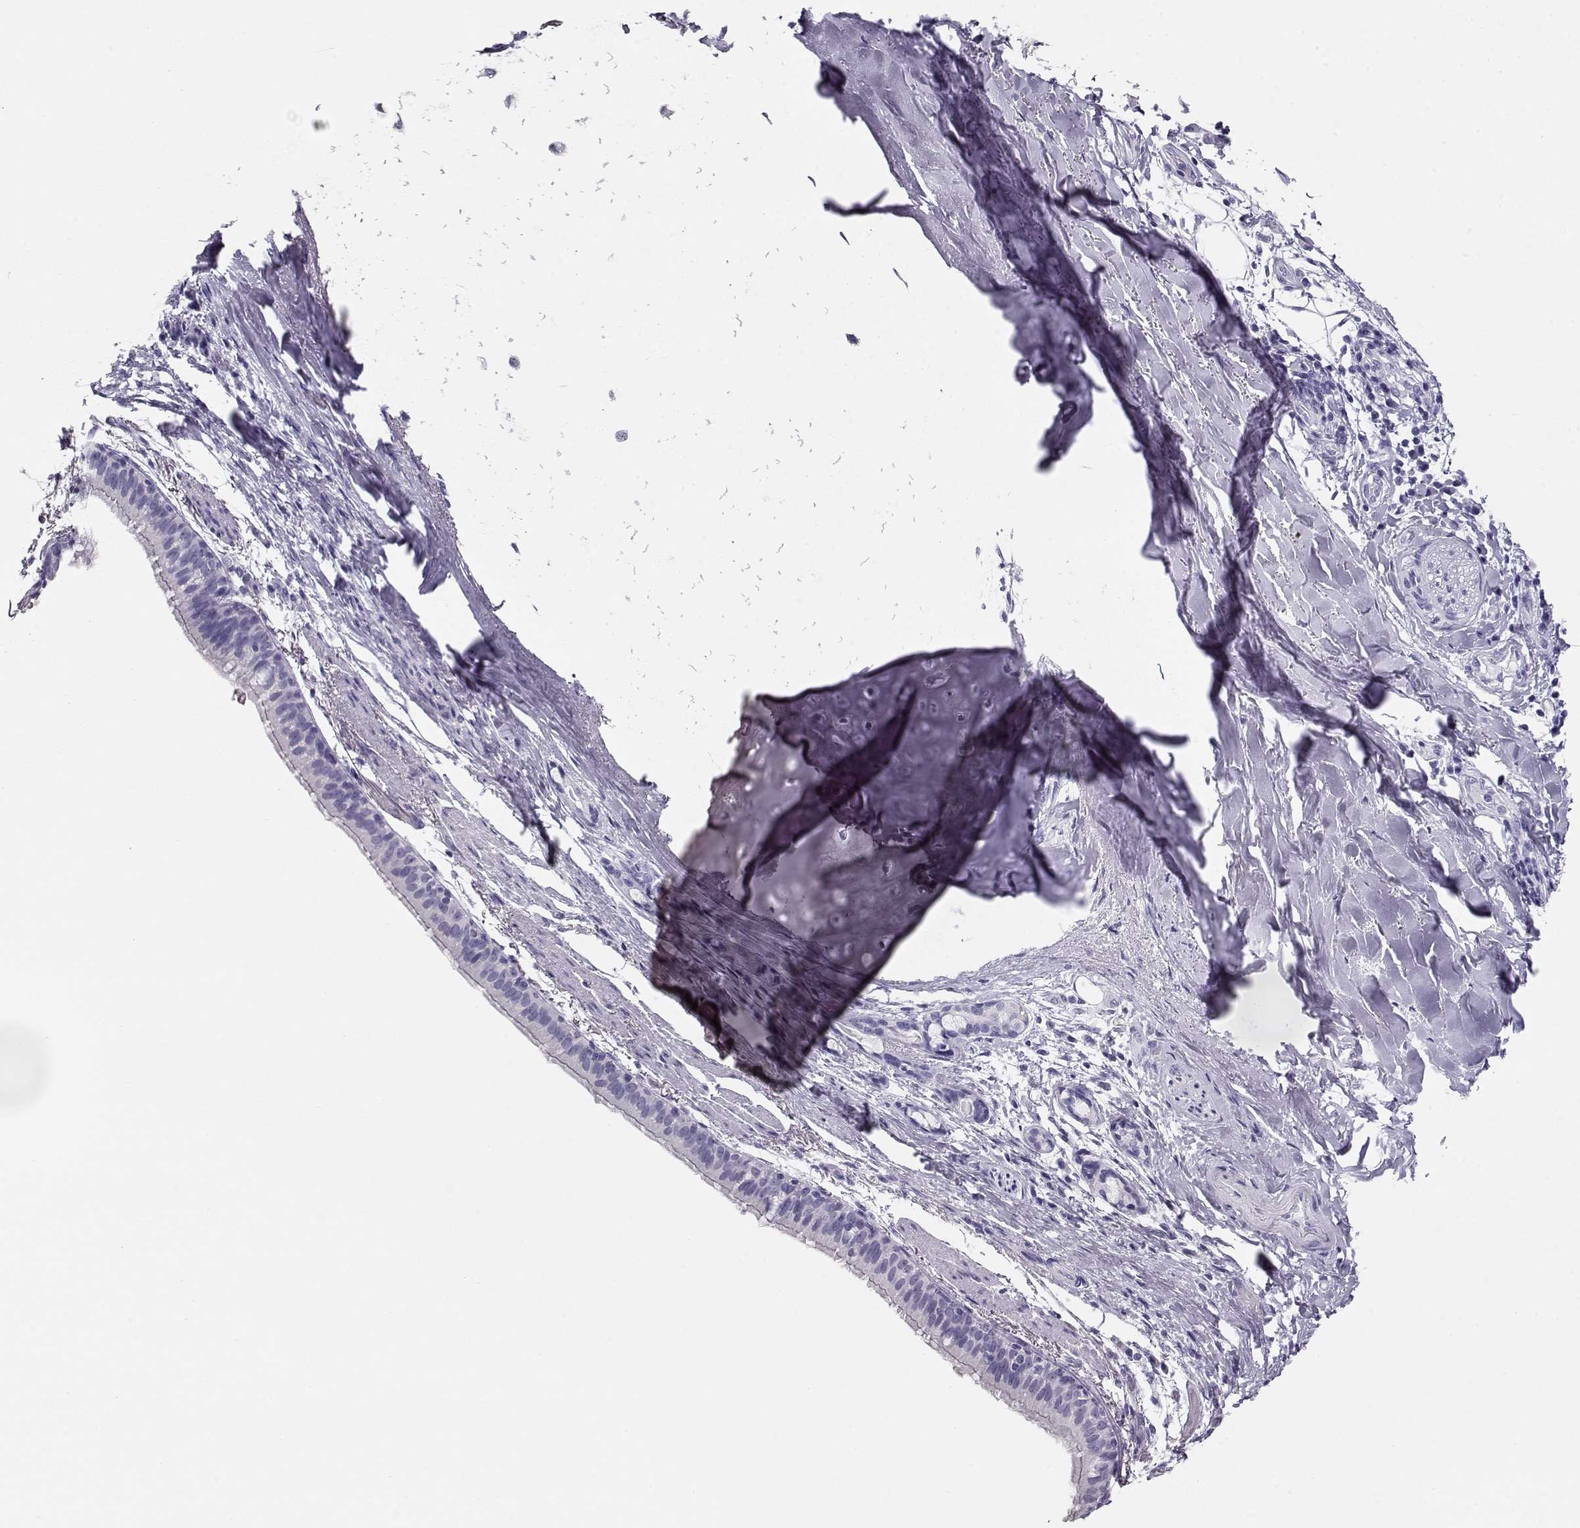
{"staining": {"intensity": "negative", "quantity": "none", "location": "none"}, "tissue": "bronchus", "cell_type": "Respiratory epithelial cells", "image_type": "normal", "snomed": [{"axis": "morphology", "description": "Normal tissue, NOS"}, {"axis": "morphology", "description": "Squamous cell carcinoma, NOS"}, {"axis": "topography", "description": "Bronchus"}, {"axis": "topography", "description": "Lung"}], "caption": "Respiratory epithelial cells show no significant expression in unremarkable bronchus.", "gene": "MAGEC1", "patient": {"sex": "male", "age": 69}}